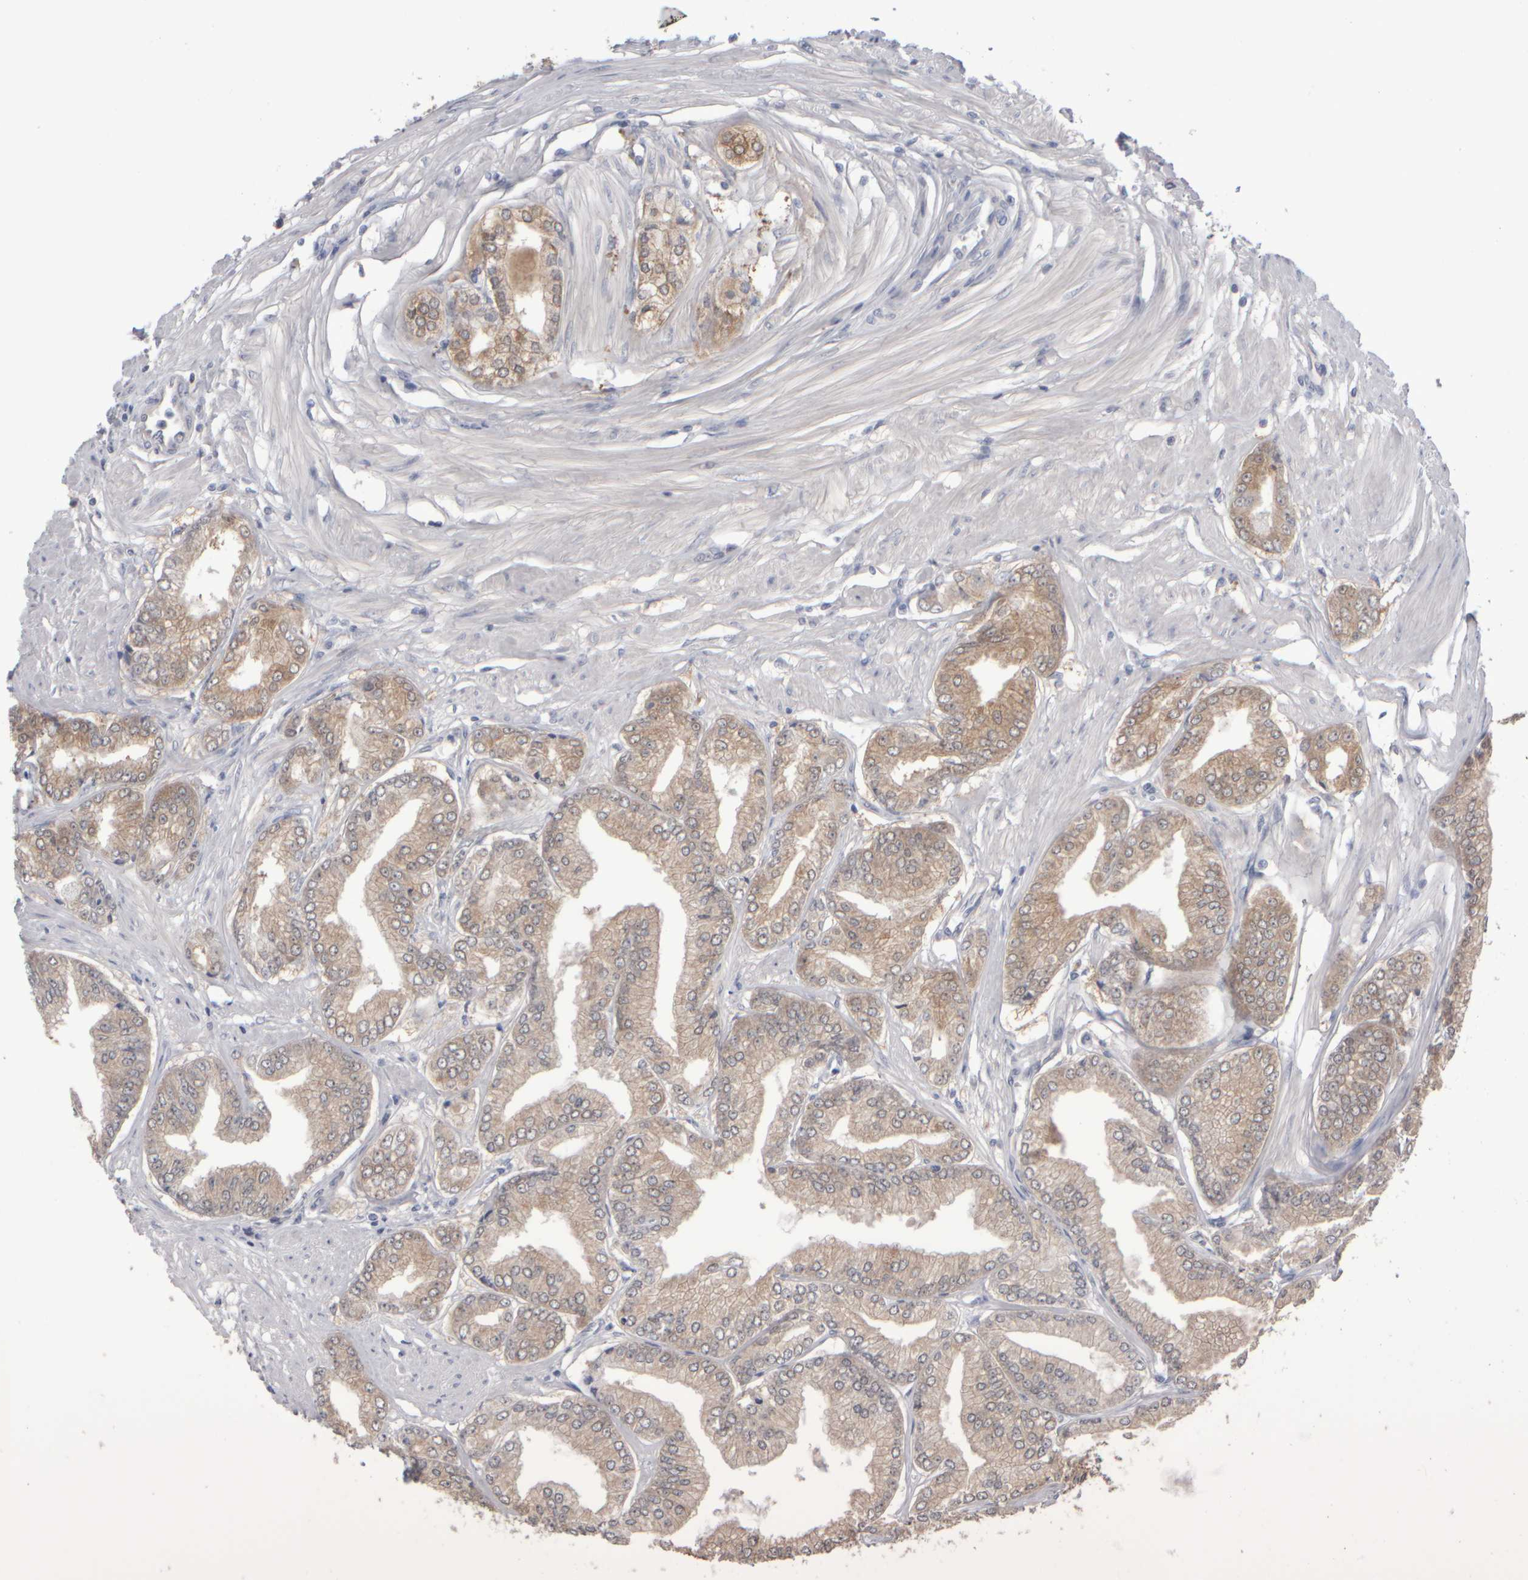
{"staining": {"intensity": "weak", "quantity": ">75%", "location": "cytoplasmic/membranous"}, "tissue": "prostate cancer", "cell_type": "Tumor cells", "image_type": "cancer", "snomed": [{"axis": "morphology", "description": "Adenocarcinoma, Low grade"}, {"axis": "topography", "description": "Prostate"}], "caption": "Human prostate adenocarcinoma (low-grade) stained for a protein (brown) demonstrates weak cytoplasmic/membranous positive expression in approximately >75% of tumor cells.", "gene": "EPHX2", "patient": {"sex": "male", "age": 52}}